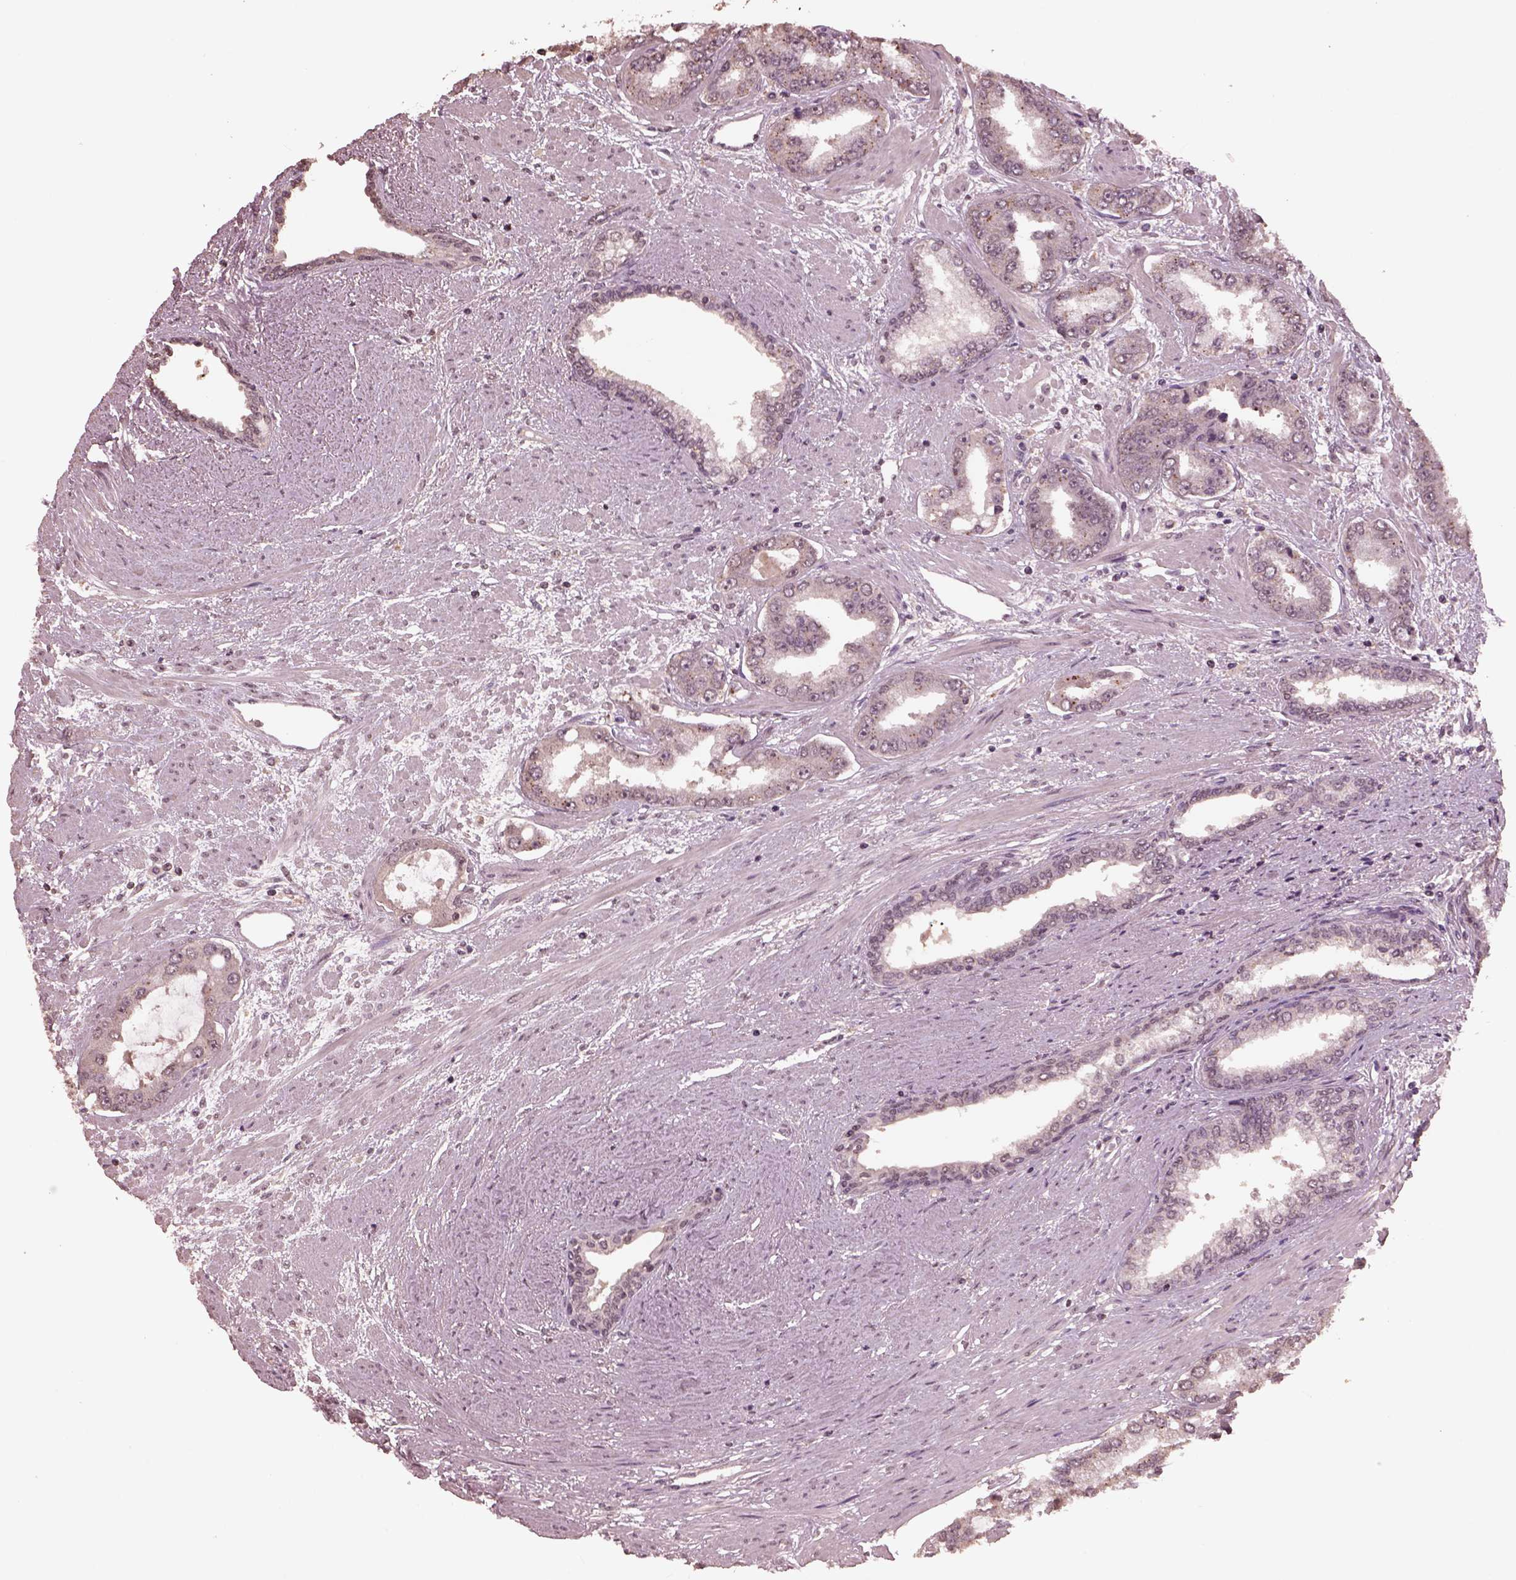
{"staining": {"intensity": "negative", "quantity": "none", "location": "none"}, "tissue": "prostate cancer", "cell_type": "Tumor cells", "image_type": "cancer", "snomed": [{"axis": "morphology", "description": "Adenocarcinoma, Low grade"}, {"axis": "topography", "description": "Prostate"}], "caption": "The IHC histopathology image has no significant staining in tumor cells of prostate adenocarcinoma (low-grade) tissue.", "gene": "CPT1C", "patient": {"sex": "male", "age": 60}}